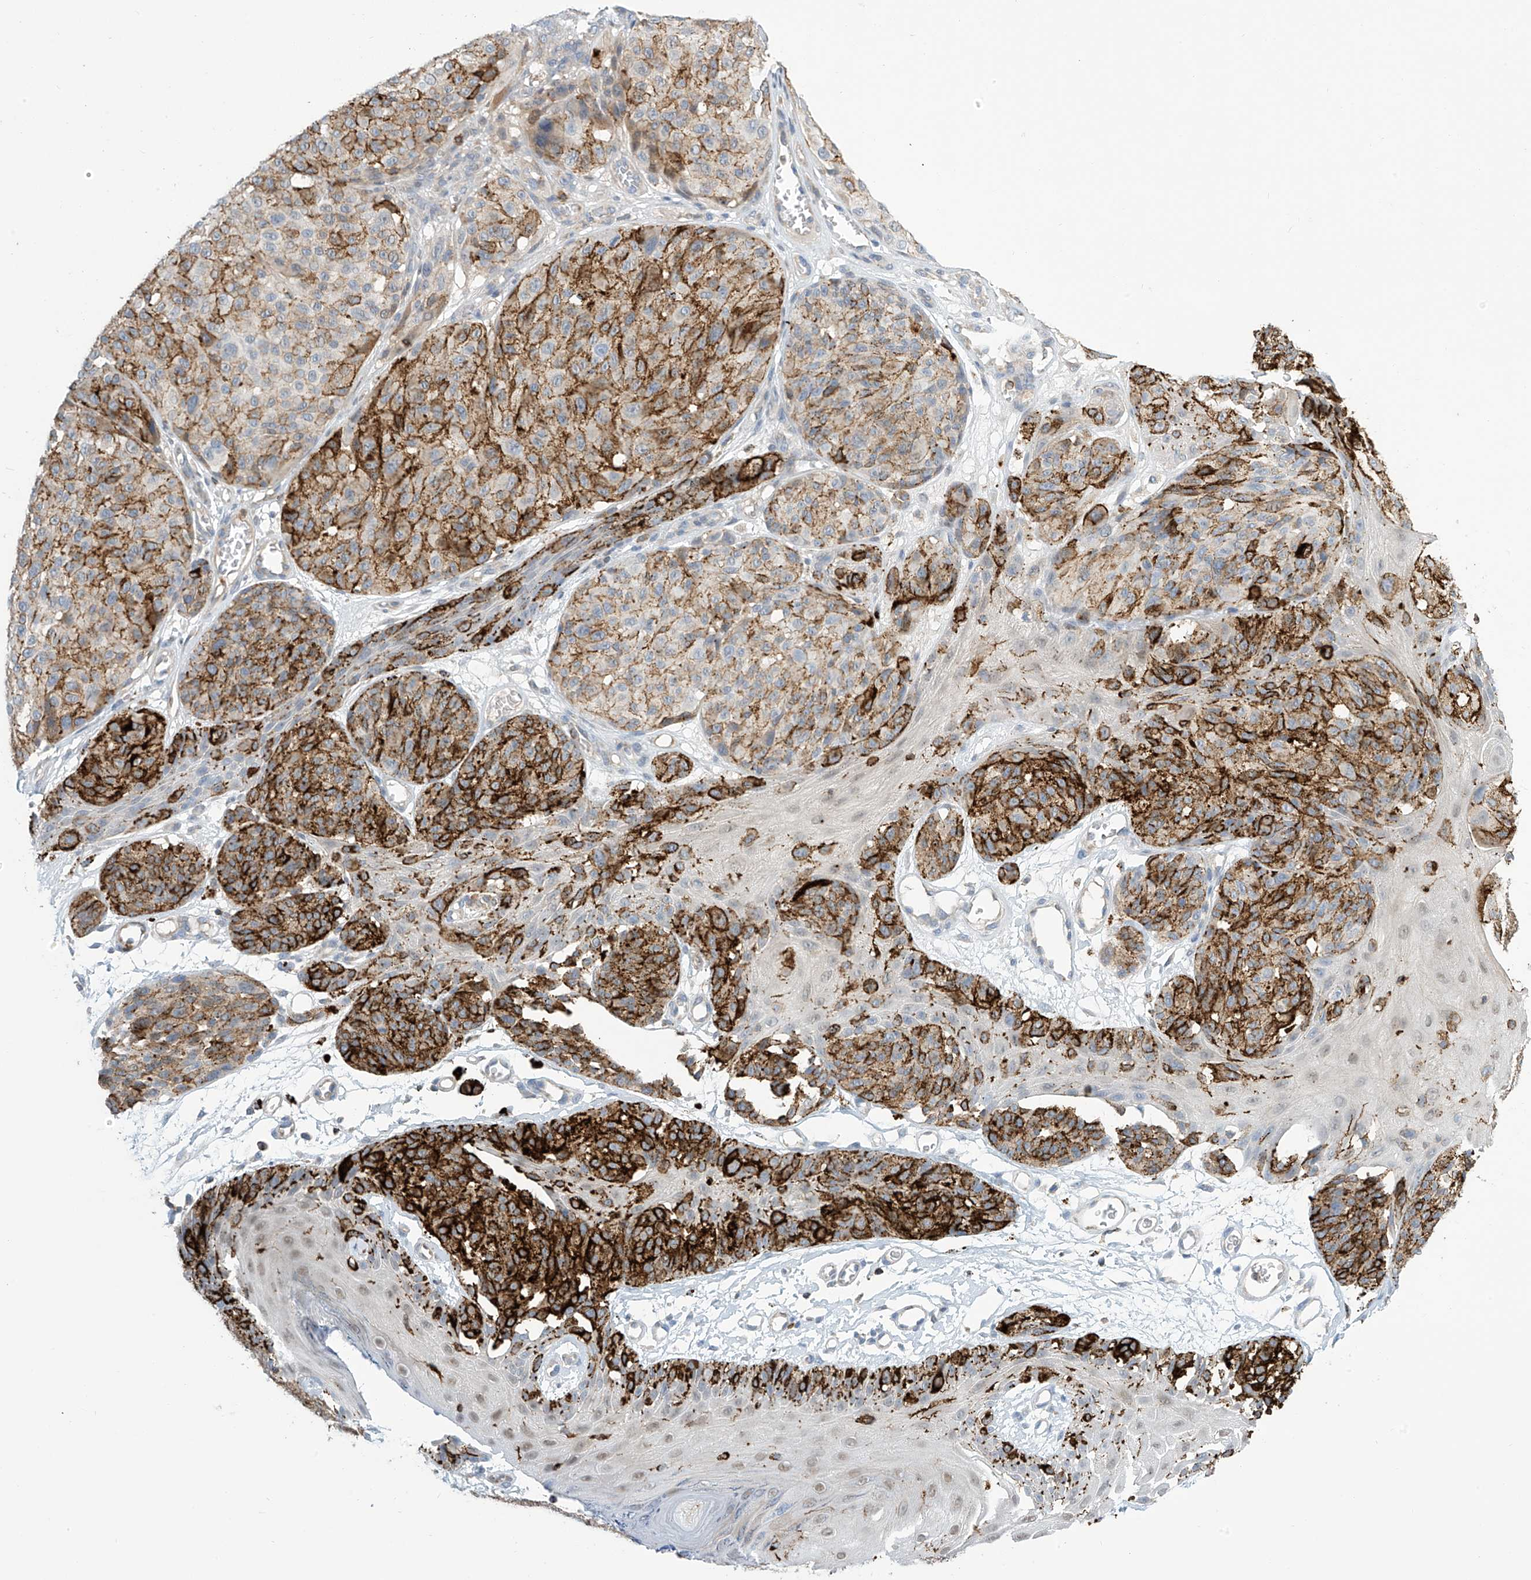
{"staining": {"intensity": "moderate", "quantity": "25%-75%", "location": "cytoplasmic/membranous"}, "tissue": "melanoma", "cell_type": "Tumor cells", "image_type": "cancer", "snomed": [{"axis": "morphology", "description": "Malignant melanoma, NOS"}, {"axis": "topography", "description": "Skin"}], "caption": "An immunohistochemistry (IHC) micrograph of neoplastic tissue is shown. Protein staining in brown shows moderate cytoplasmic/membranous positivity in melanoma within tumor cells.", "gene": "IBA57", "patient": {"sex": "male", "age": 83}}